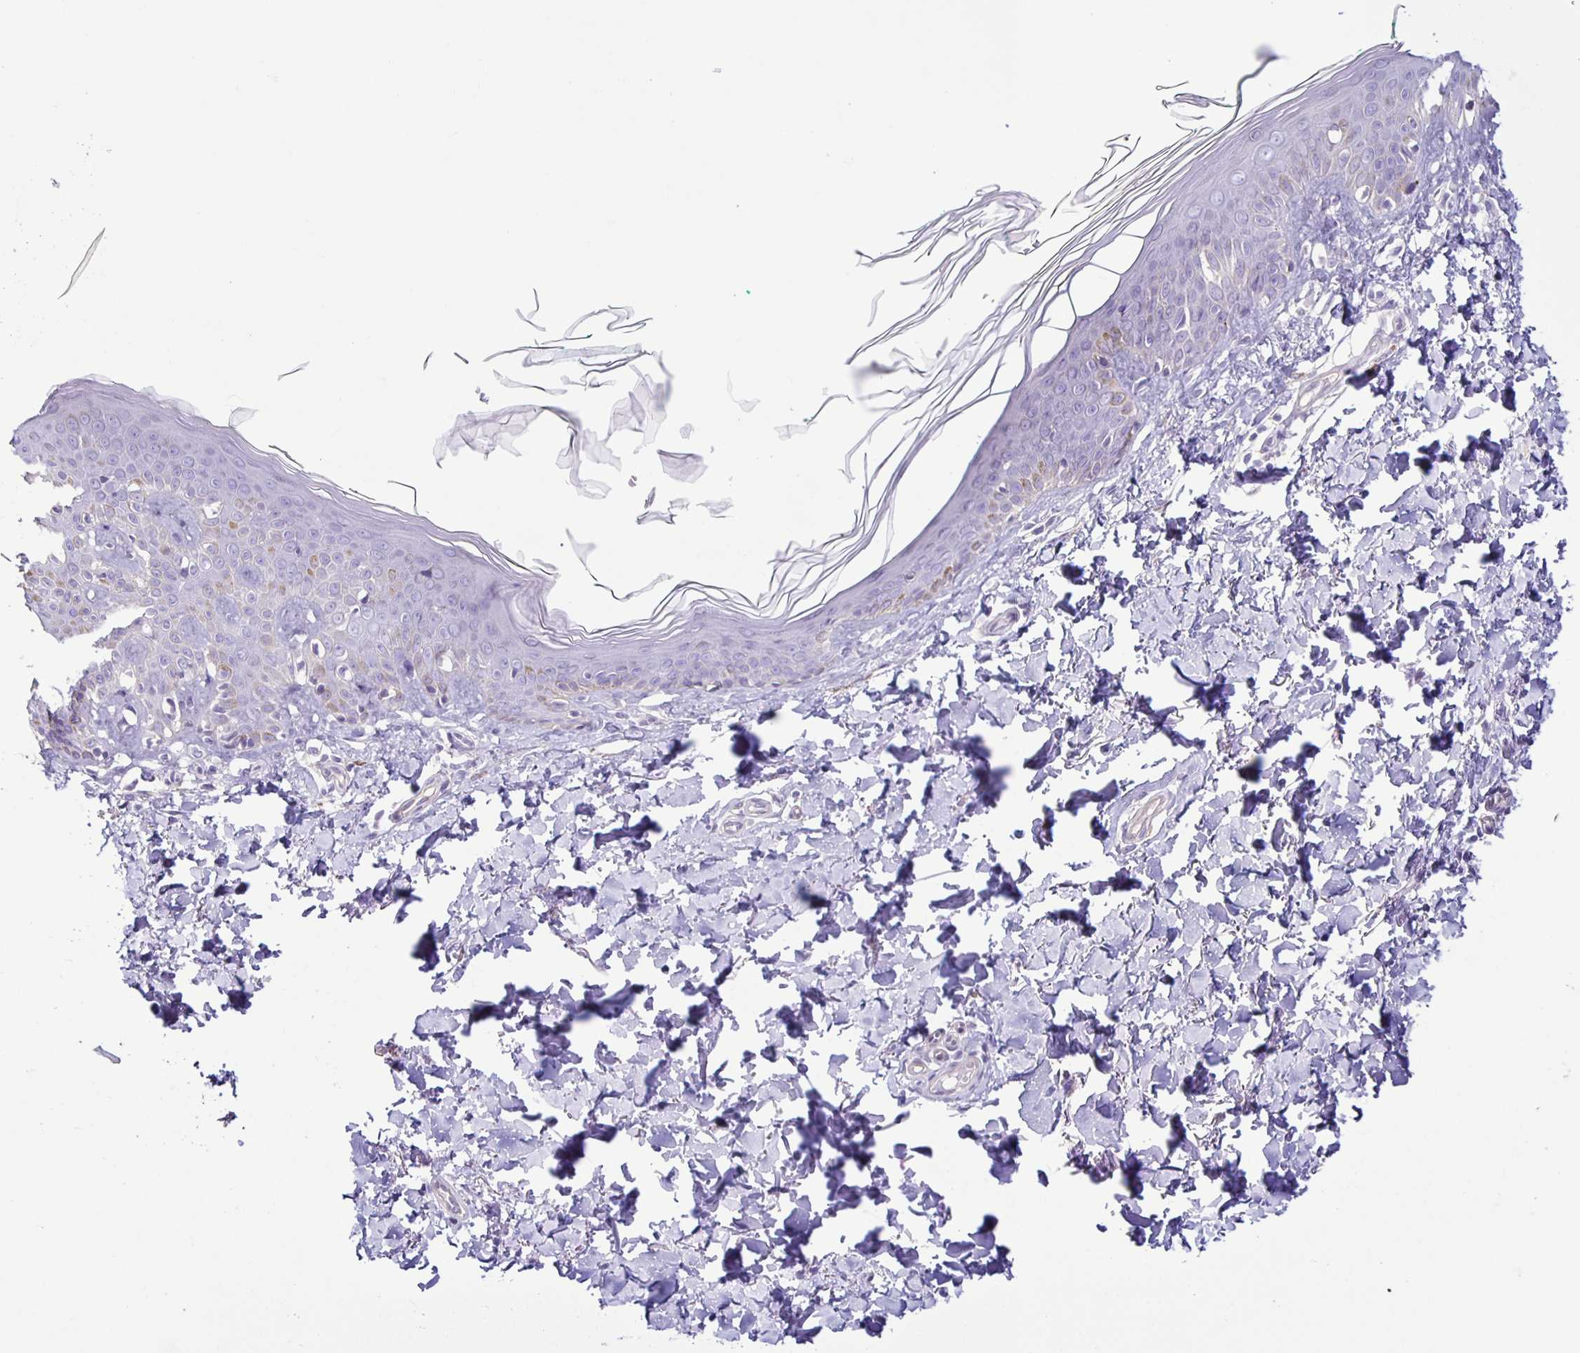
{"staining": {"intensity": "negative", "quantity": "none", "location": "none"}, "tissue": "skin", "cell_type": "Fibroblasts", "image_type": "normal", "snomed": [{"axis": "morphology", "description": "Normal tissue, NOS"}, {"axis": "topography", "description": "Skin"}, {"axis": "topography", "description": "Peripheral nerve tissue"}], "caption": "Immunohistochemistry (IHC) of unremarkable skin demonstrates no expression in fibroblasts. (DAB (3,3'-diaminobenzidine) immunohistochemistry (IHC), high magnification).", "gene": "BOLL", "patient": {"sex": "female", "age": 45}}